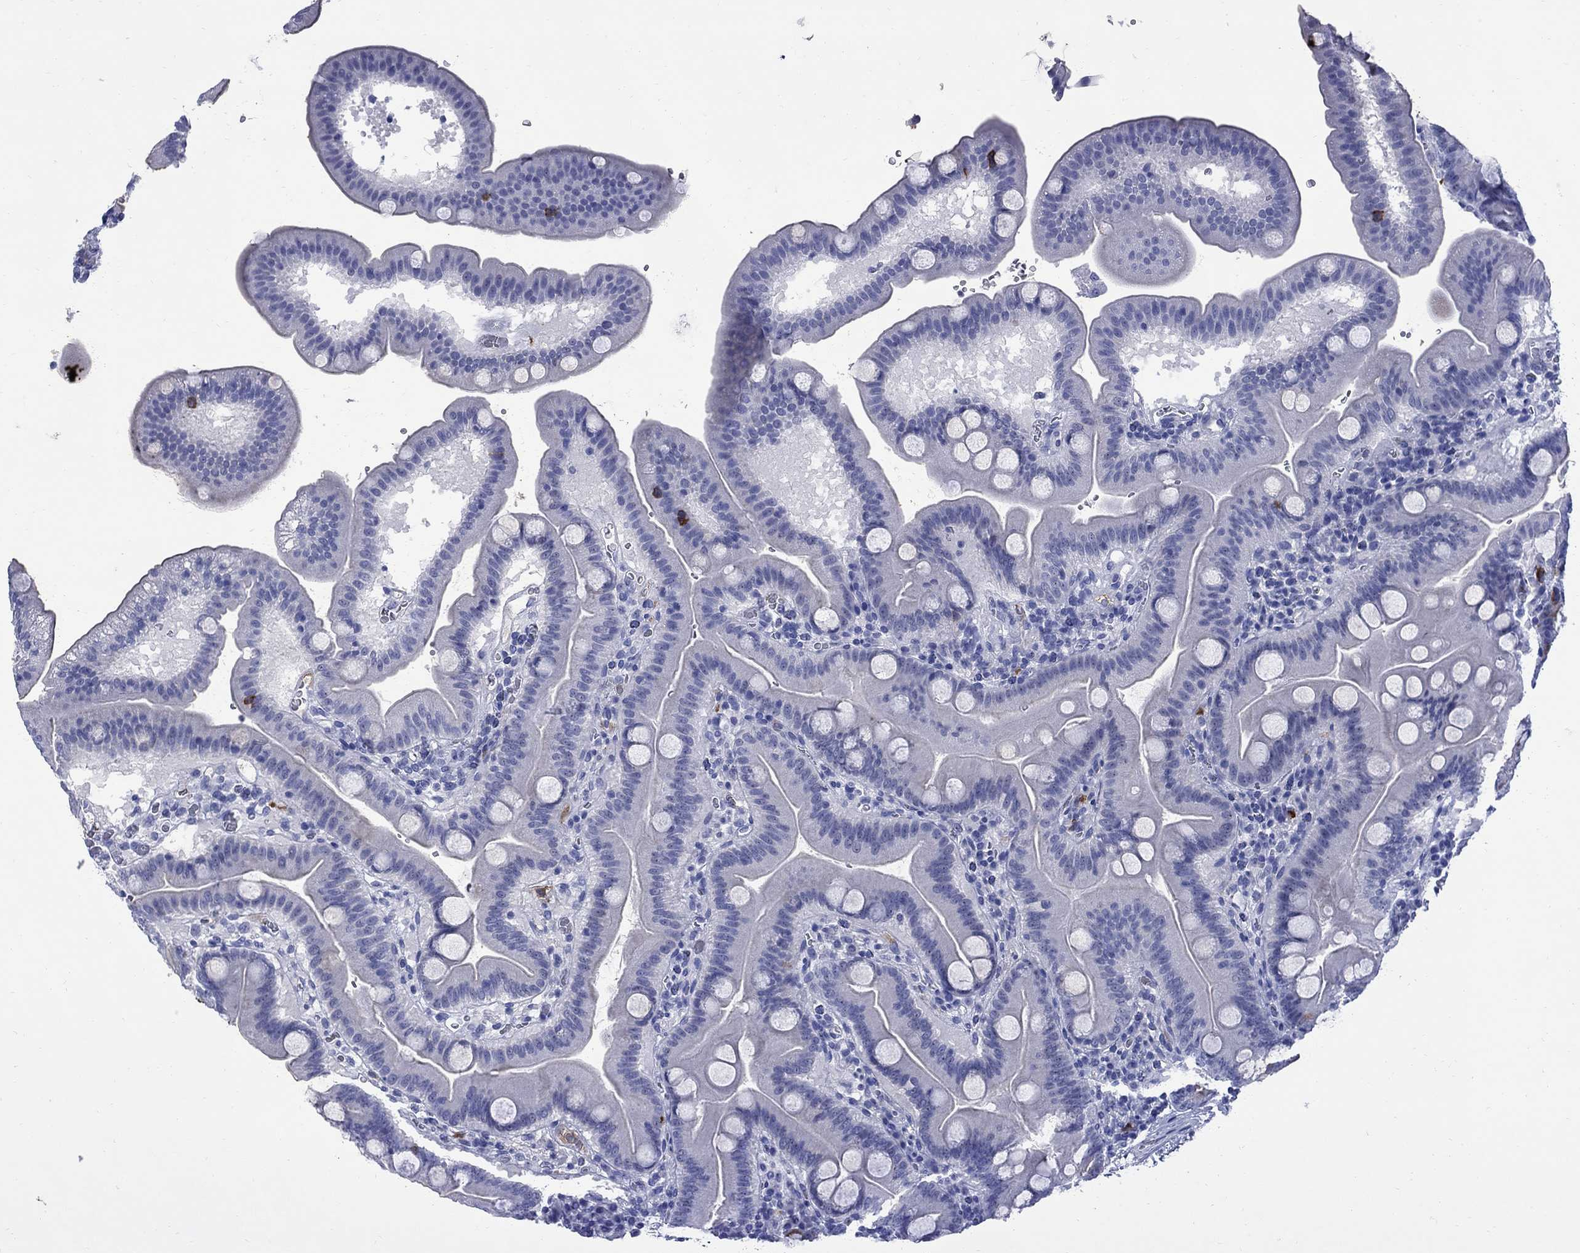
{"staining": {"intensity": "strong", "quantity": "<25%", "location": "cytoplasmic/membranous"}, "tissue": "duodenum", "cell_type": "Glandular cells", "image_type": "normal", "snomed": [{"axis": "morphology", "description": "Normal tissue, NOS"}, {"axis": "topography", "description": "Duodenum"}], "caption": "Duodenum stained with a brown dye shows strong cytoplasmic/membranous positive expression in about <25% of glandular cells.", "gene": "TACC3", "patient": {"sex": "male", "age": 59}}